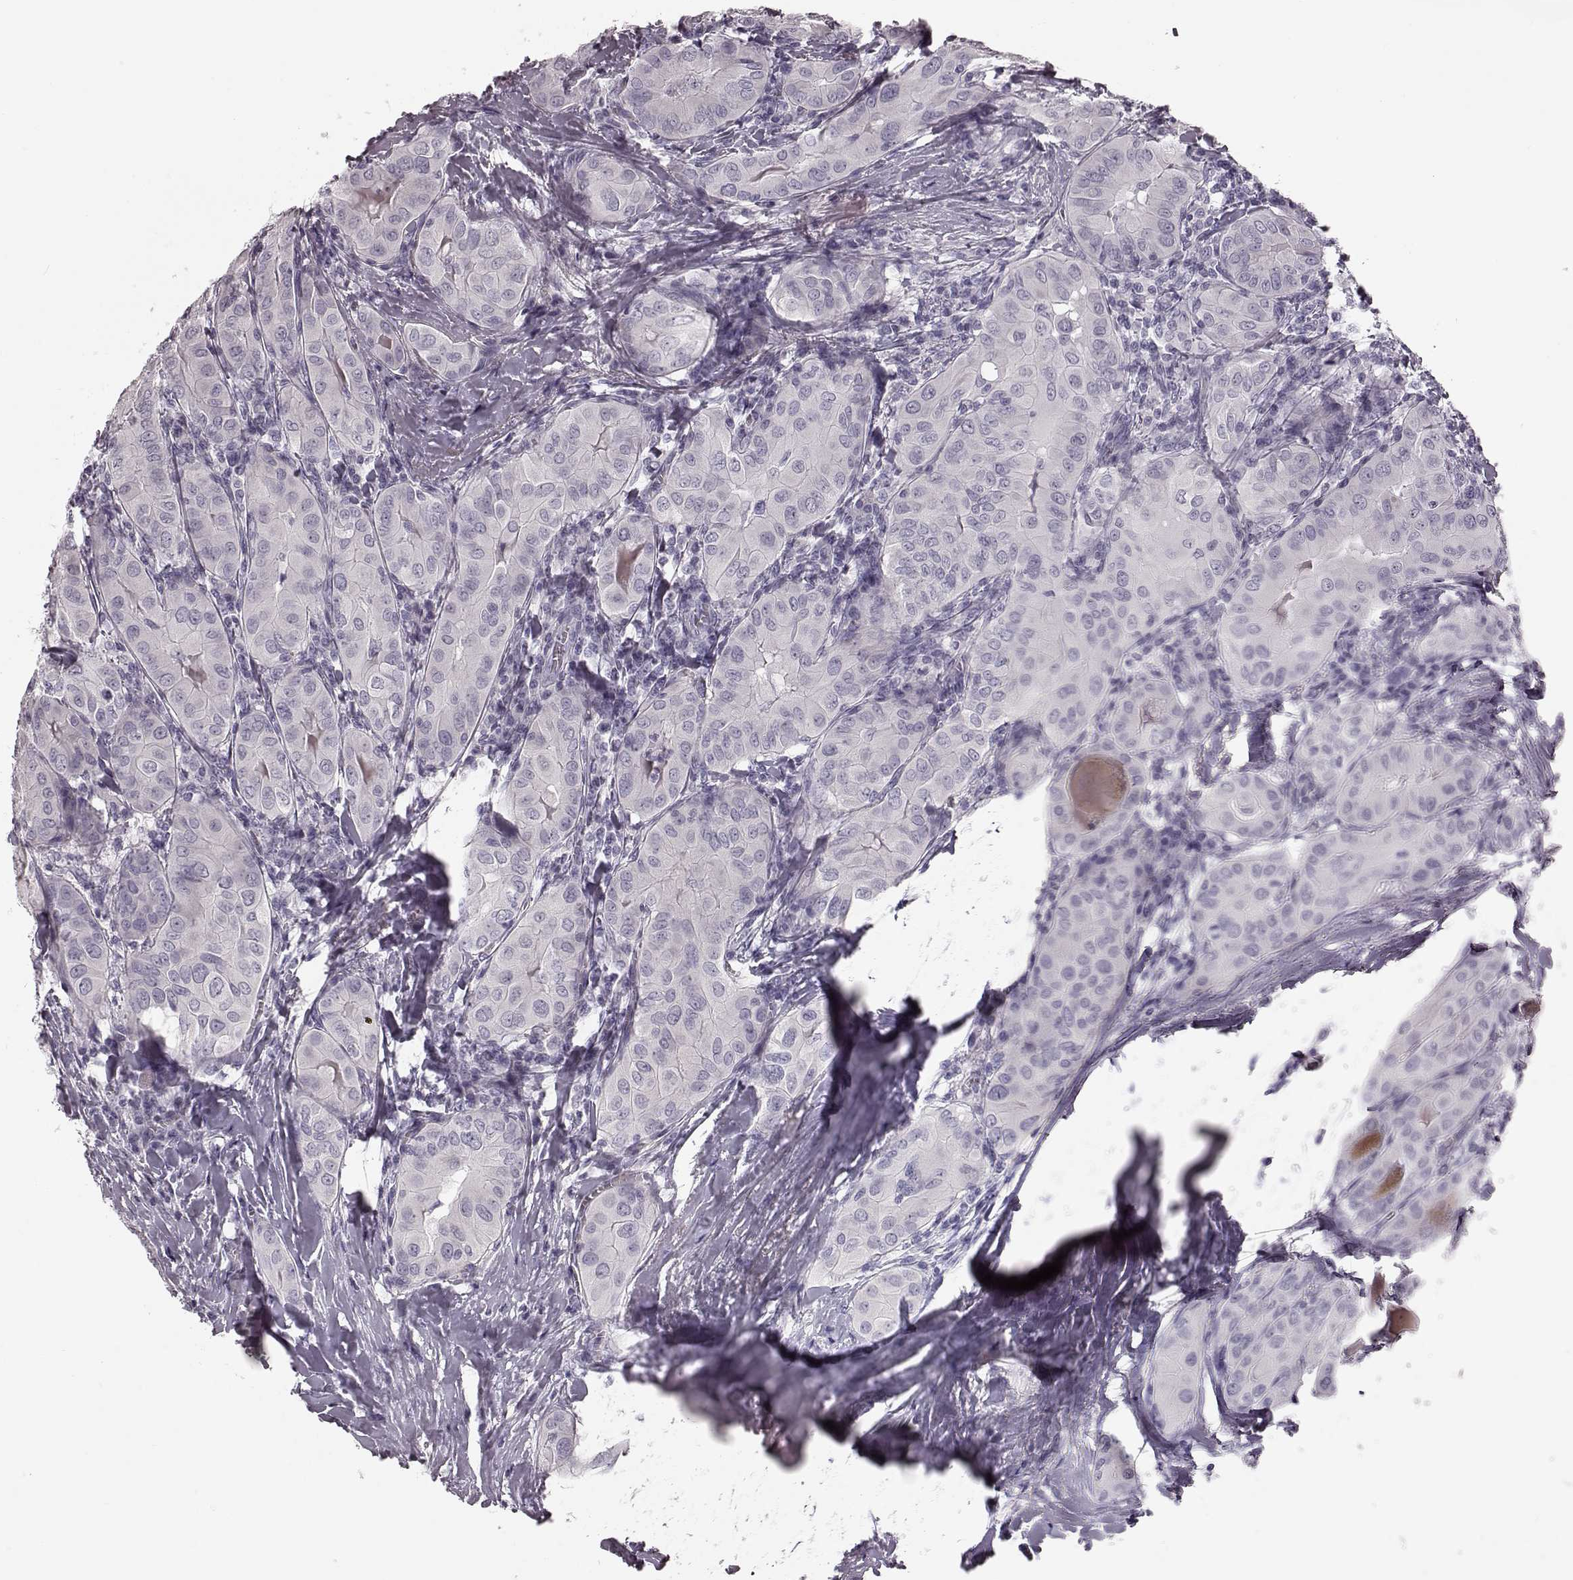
{"staining": {"intensity": "negative", "quantity": "none", "location": "none"}, "tissue": "thyroid cancer", "cell_type": "Tumor cells", "image_type": "cancer", "snomed": [{"axis": "morphology", "description": "Papillary adenocarcinoma, NOS"}, {"axis": "topography", "description": "Thyroid gland"}], "caption": "An immunohistochemistry photomicrograph of thyroid papillary adenocarcinoma is shown. There is no staining in tumor cells of thyroid papillary adenocarcinoma. (Brightfield microscopy of DAB (3,3'-diaminobenzidine) IHC at high magnification).", "gene": "ZNF433", "patient": {"sex": "female", "age": 37}}